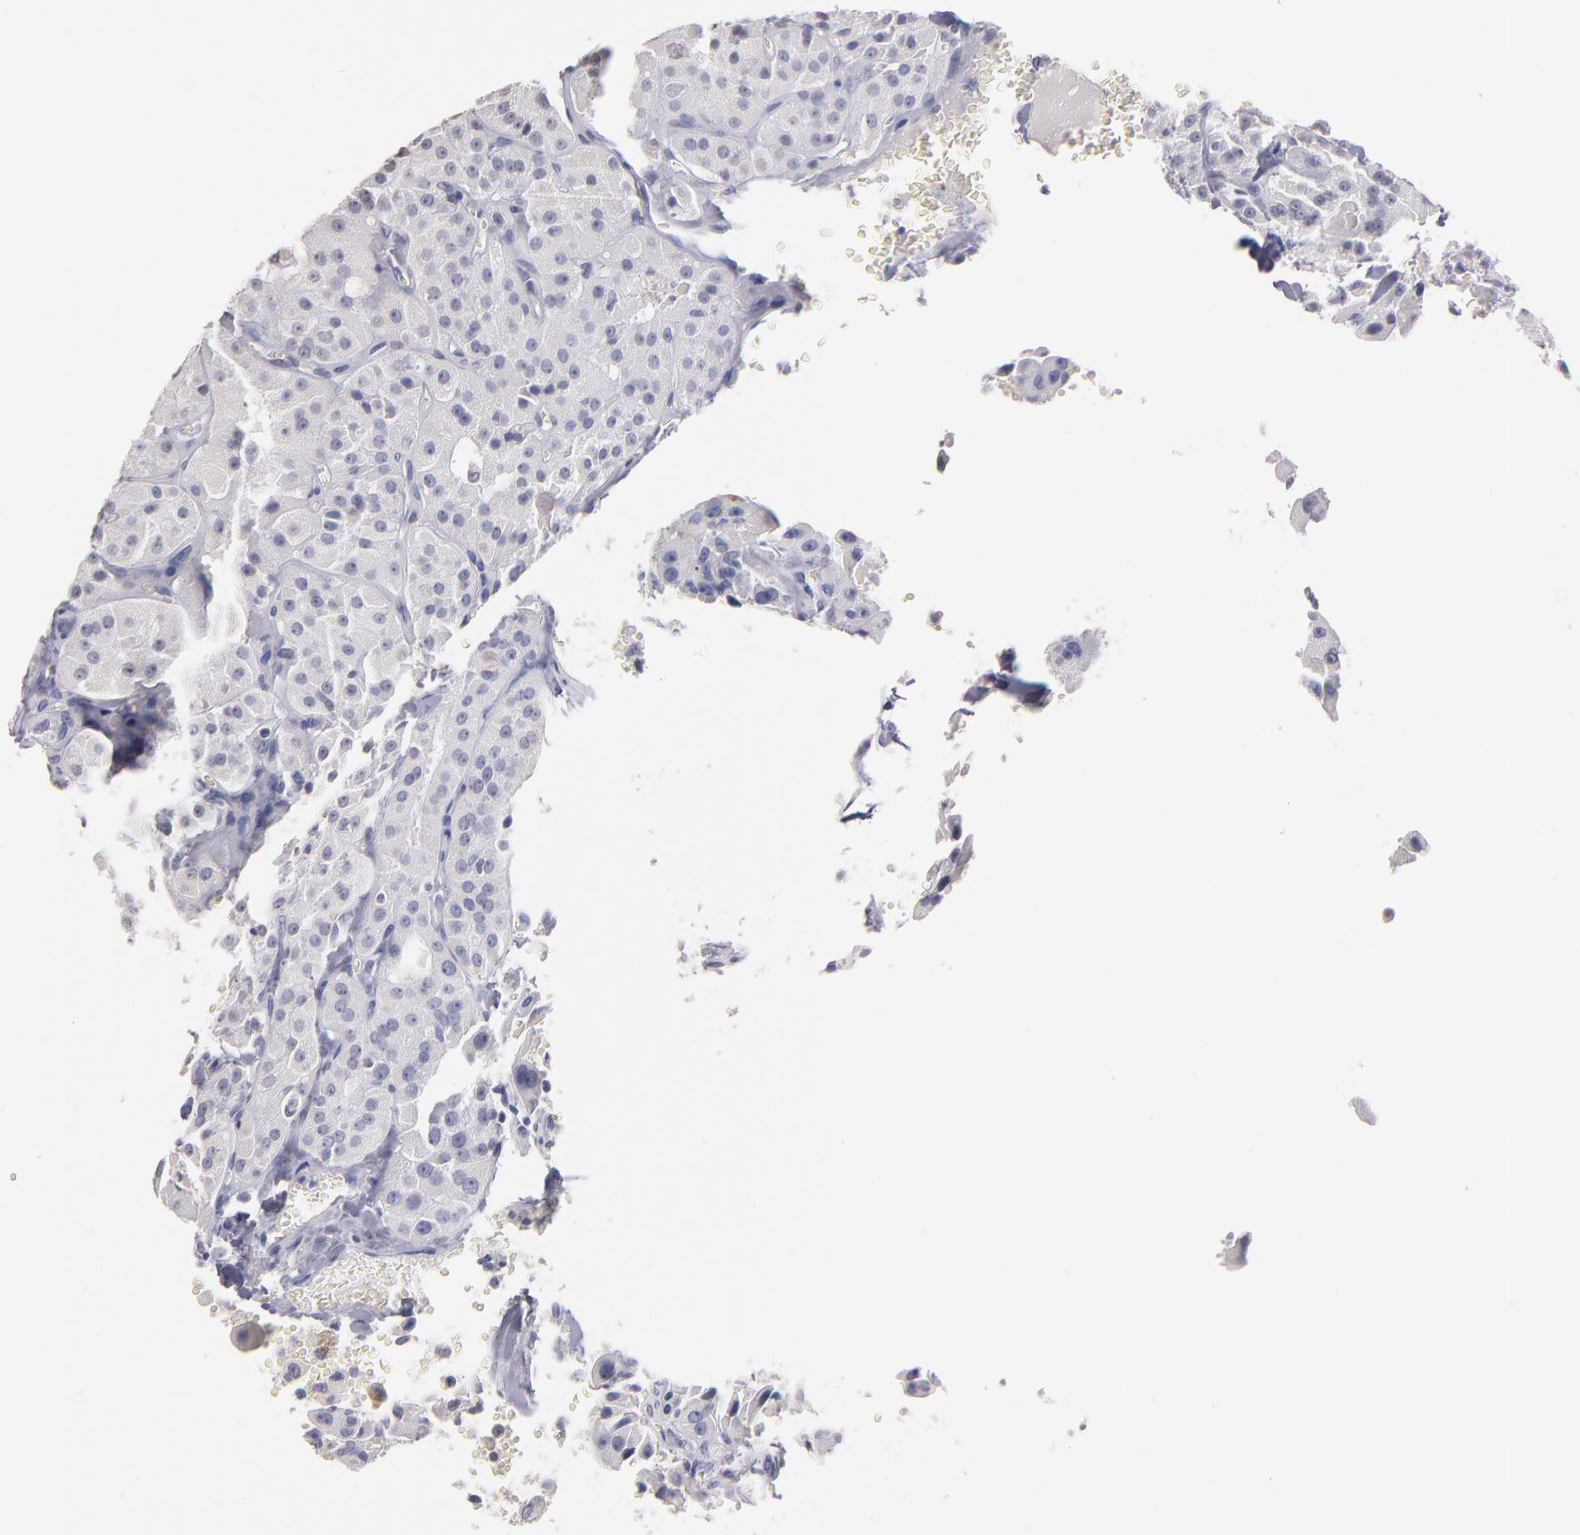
{"staining": {"intensity": "negative", "quantity": "none", "location": "none"}, "tissue": "thyroid cancer", "cell_type": "Tumor cells", "image_type": "cancer", "snomed": [{"axis": "morphology", "description": "Carcinoma, NOS"}, {"axis": "topography", "description": "Thyroid gland"}], "caption": "Immunohistochemistry micrograph of neoplastic tissue: thyroid cancer (carcinoma) stained with DAB reveals no significant protein positivity in tumor cells. (IHC, brightfield microscopy, high magnification).", "gene": "SOX10", "patient": {"sex": "male", "age": 76}}